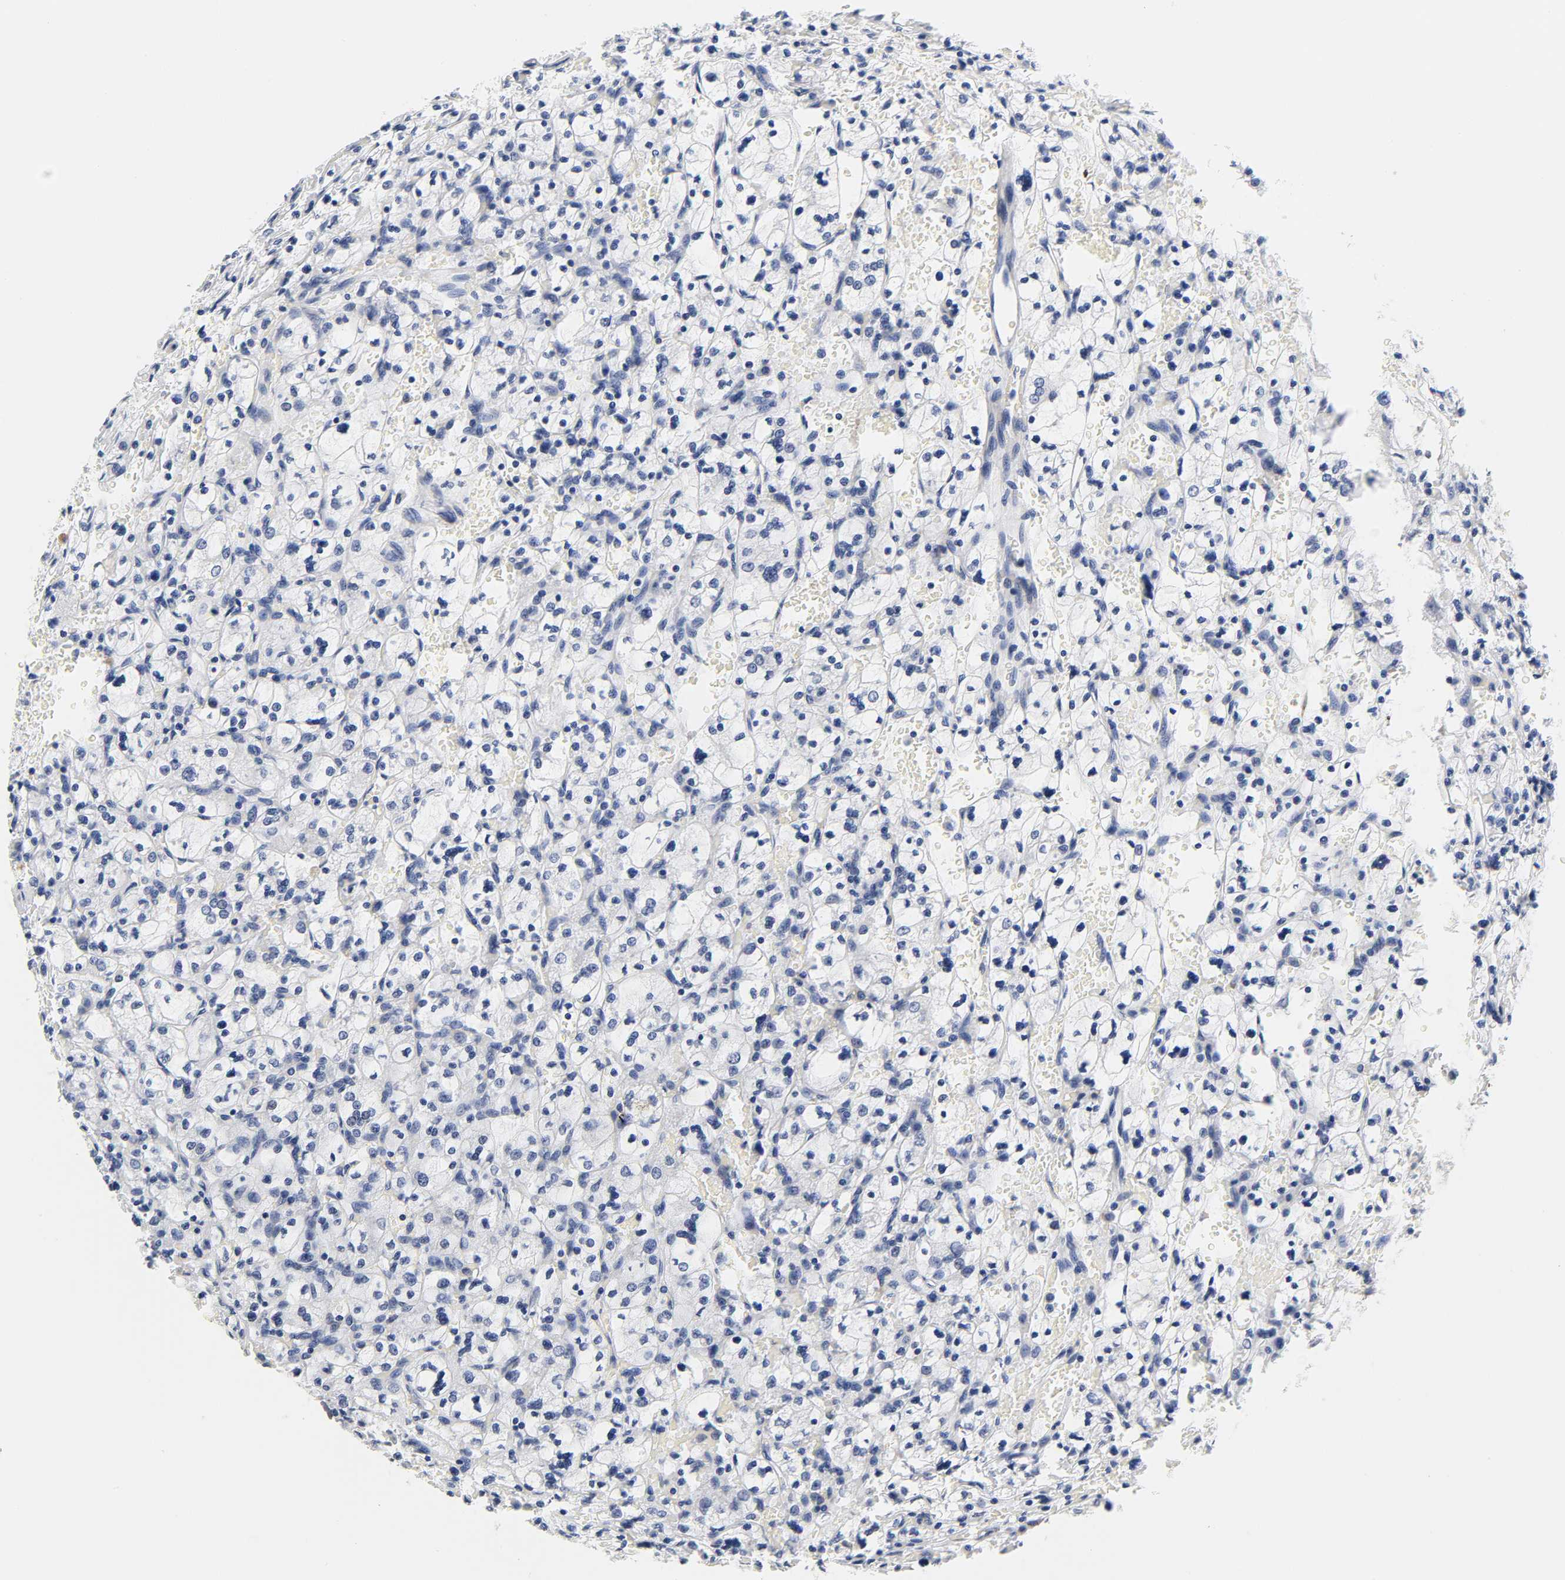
{"staining": {"intensity": "negative", "quantity": "none", "location": "none"}, "tissue": "renal cancer", "cell_type": "Tumor cells", "image_type": "cancer", "snomed": [{"axis": "morphology", "description": "Adenocarcinoma, NOS"}, {"axis": "topography", "description": "Kidney"}], "caption": "A micrograph of human renal cancer (adenocarcinoma) is negative for staining in tumor cells.", "gene": "REL", "patient": {"sex": "female", "age": 83}}